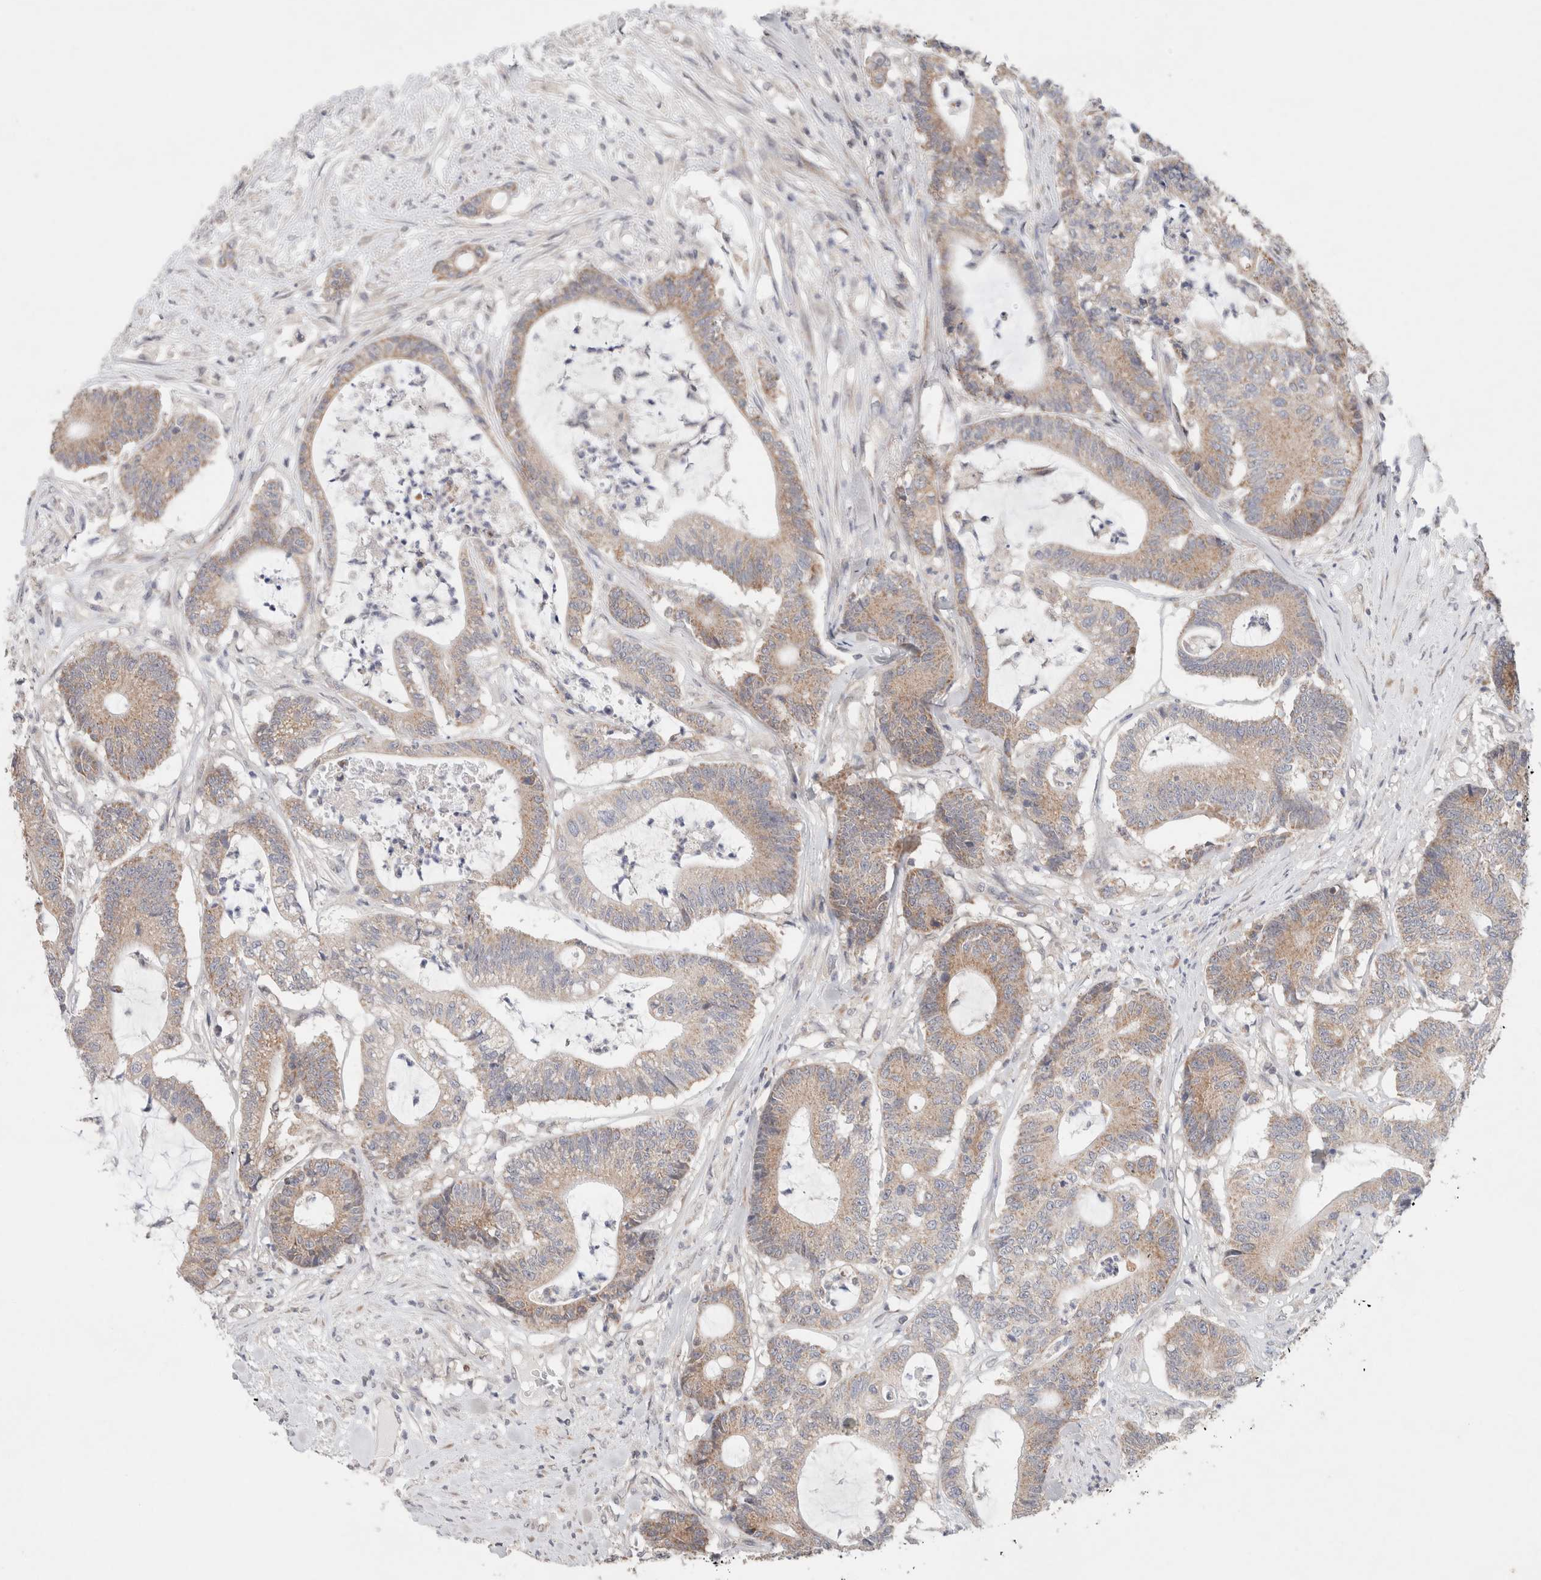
{"staining": {"intensity": "moderate", "quantity": "25%-75%", "location": "cytoplasmic/membranous"}, "tissue": "colorectal cancer", "cell_type": "Tumor cells", "image_type": "cancer", "snomed": [{"axis": "morphology", "description": "Adenocarcinoma, NOS"}, {"axis": "topography", "description": "Colon"}], "caption": "This is a histology image of immunohistochemistry (IHC) staining of colorectal cancer (adenocarcinoma), which shows moderate expression in the cytoplasmic/membranous of tumor cells.", "gene": "ERI3", "patient": {"sex": "female", "age": 84}}